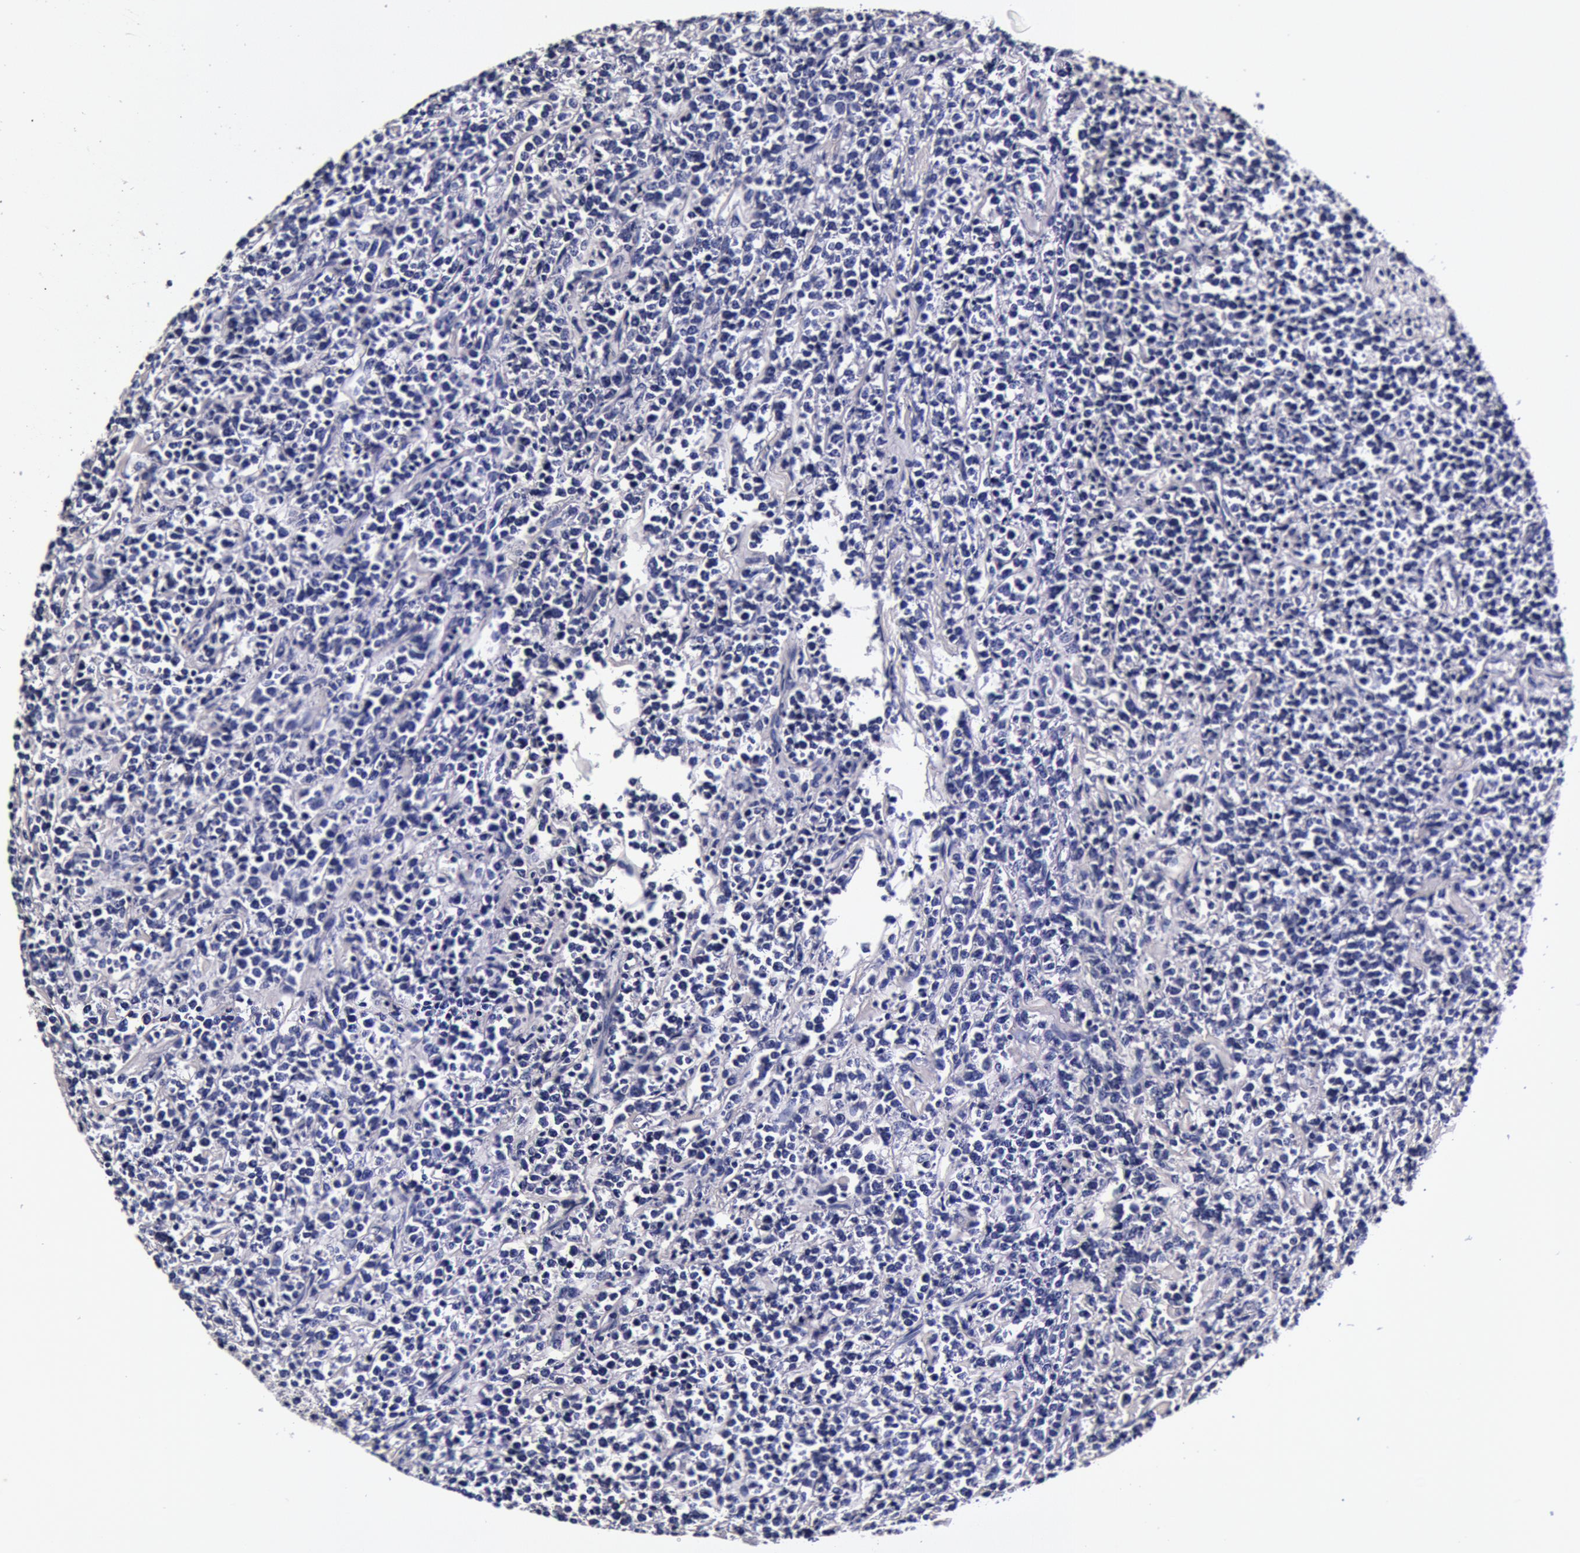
{"staining": {"intensity": "negative", "quantity": "none", "location": "none"}, "tissue": "lymphoma", "cell_type": "Tumor cells", "image_type": "cancer", "snomed": [{"axis": "morphology", "description": "Malignant lymphoma, non-Hodgkin's type, High grade"}, {"axis": "topography", "description": "Small intestine"}, {"axis": "topography", "description": "Colon"}], "caption": "DAB (3,3'-diaminobenzidine) immunohistochemical staining of human high-grade malignant lymphoma, non-Hodgkin's type displays no significant expression in tumor cells. (IHC, brightfield microscopy, high magnification).", "gene": "CCDC22", "patient": {"sex": "male", "age": 8}}